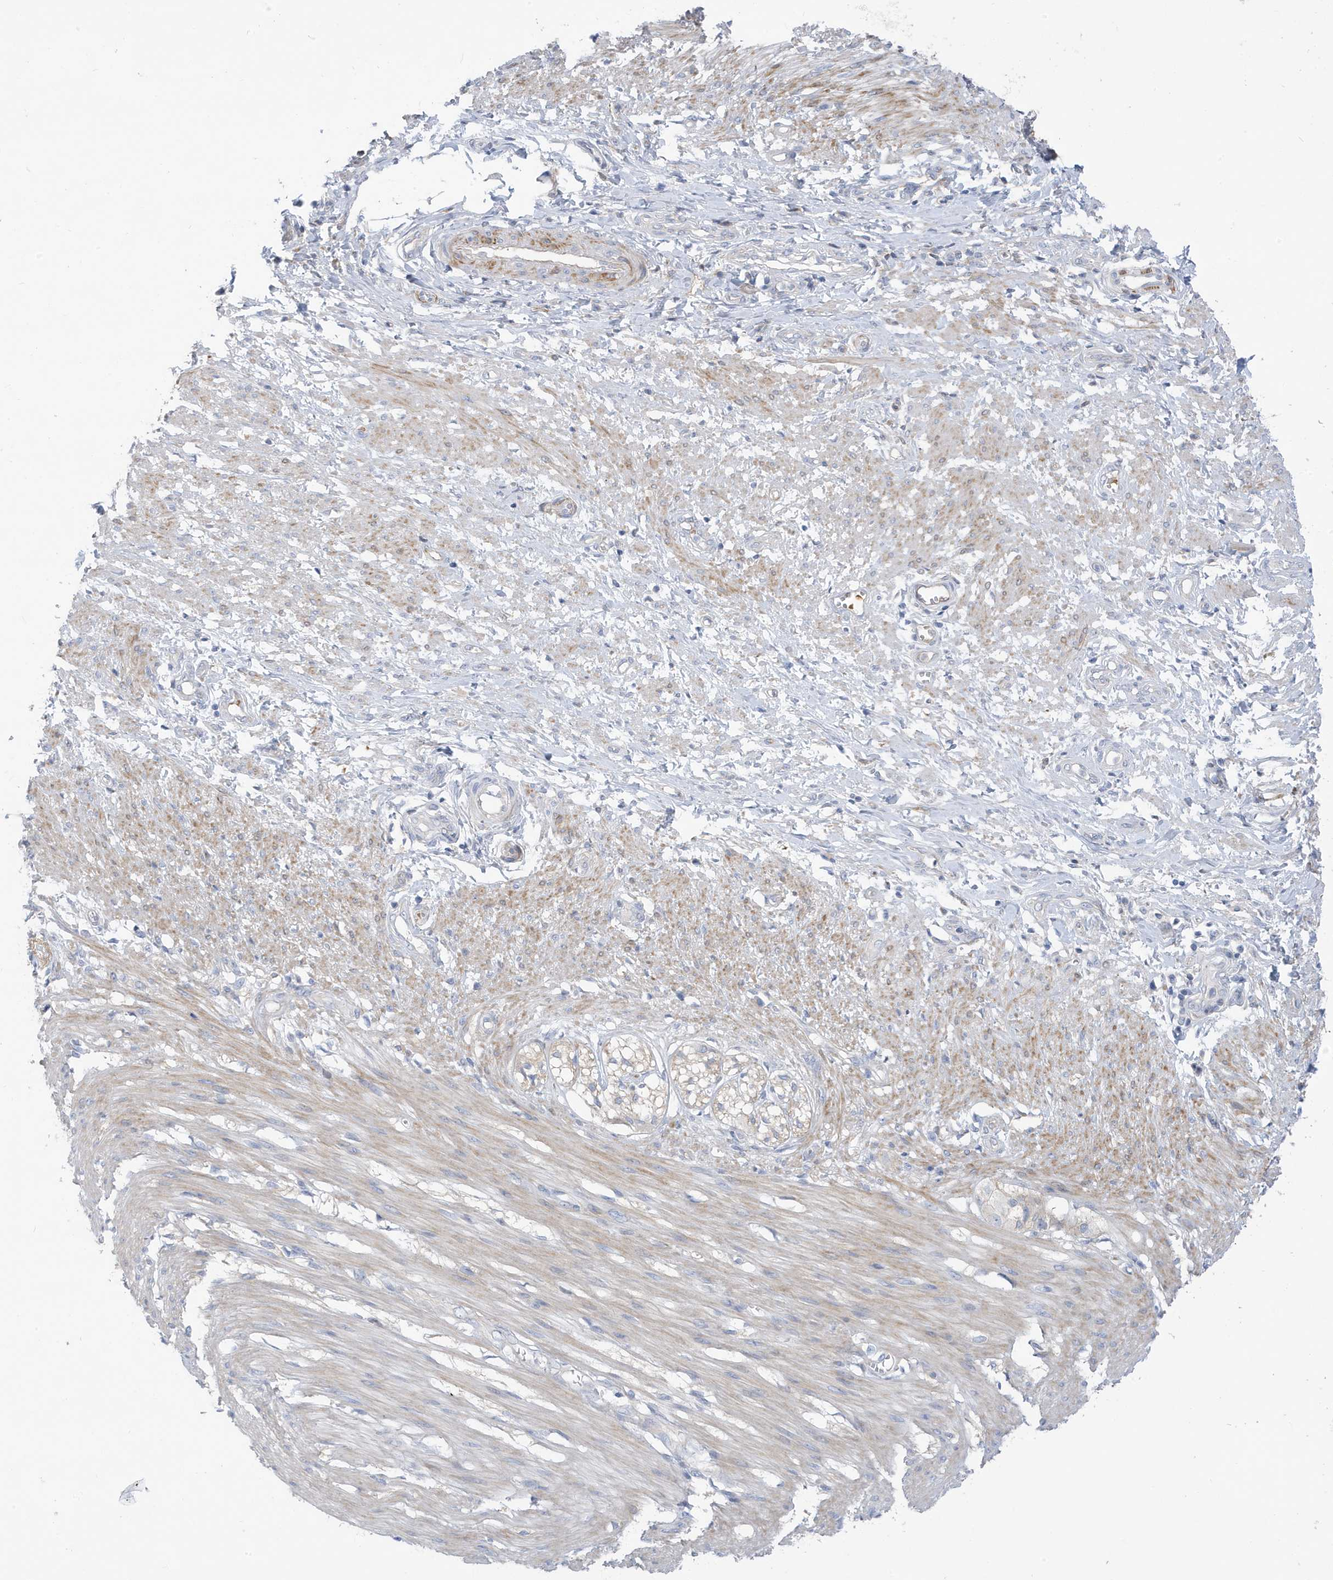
{"staining": {"intensity": "weak", "quantity": "25%-75%", "location": "cytoplasmic/membranous"}, "tissue": "smooth muscle", "cell_type": "Smooth muscle cells", "image_type": "normal", "snomed": [{"axis": "morphology", "description": "Normal tissue, NOS"}, {"axis": "morphology", "description": "Adenocarcinoma, NOS"}, {"axis": "topography", "description": "Colon"}, {"axis": "topography", "description": "Peripheral nerve tissue"}], "caption": "Protein positivity by IHC displays weak cytoplasmic/membranous positivity in about 25%-75% of smooth muscle cells in unremarkable smooth muscle. The staining was performed using DAB to visualize the protein expression in brown, while the nuclei were stained in blue with hematoxylin (Magnification: 20x).", "gene": "ATP13A5", "patient": {"sex": "male", "age": 14}}